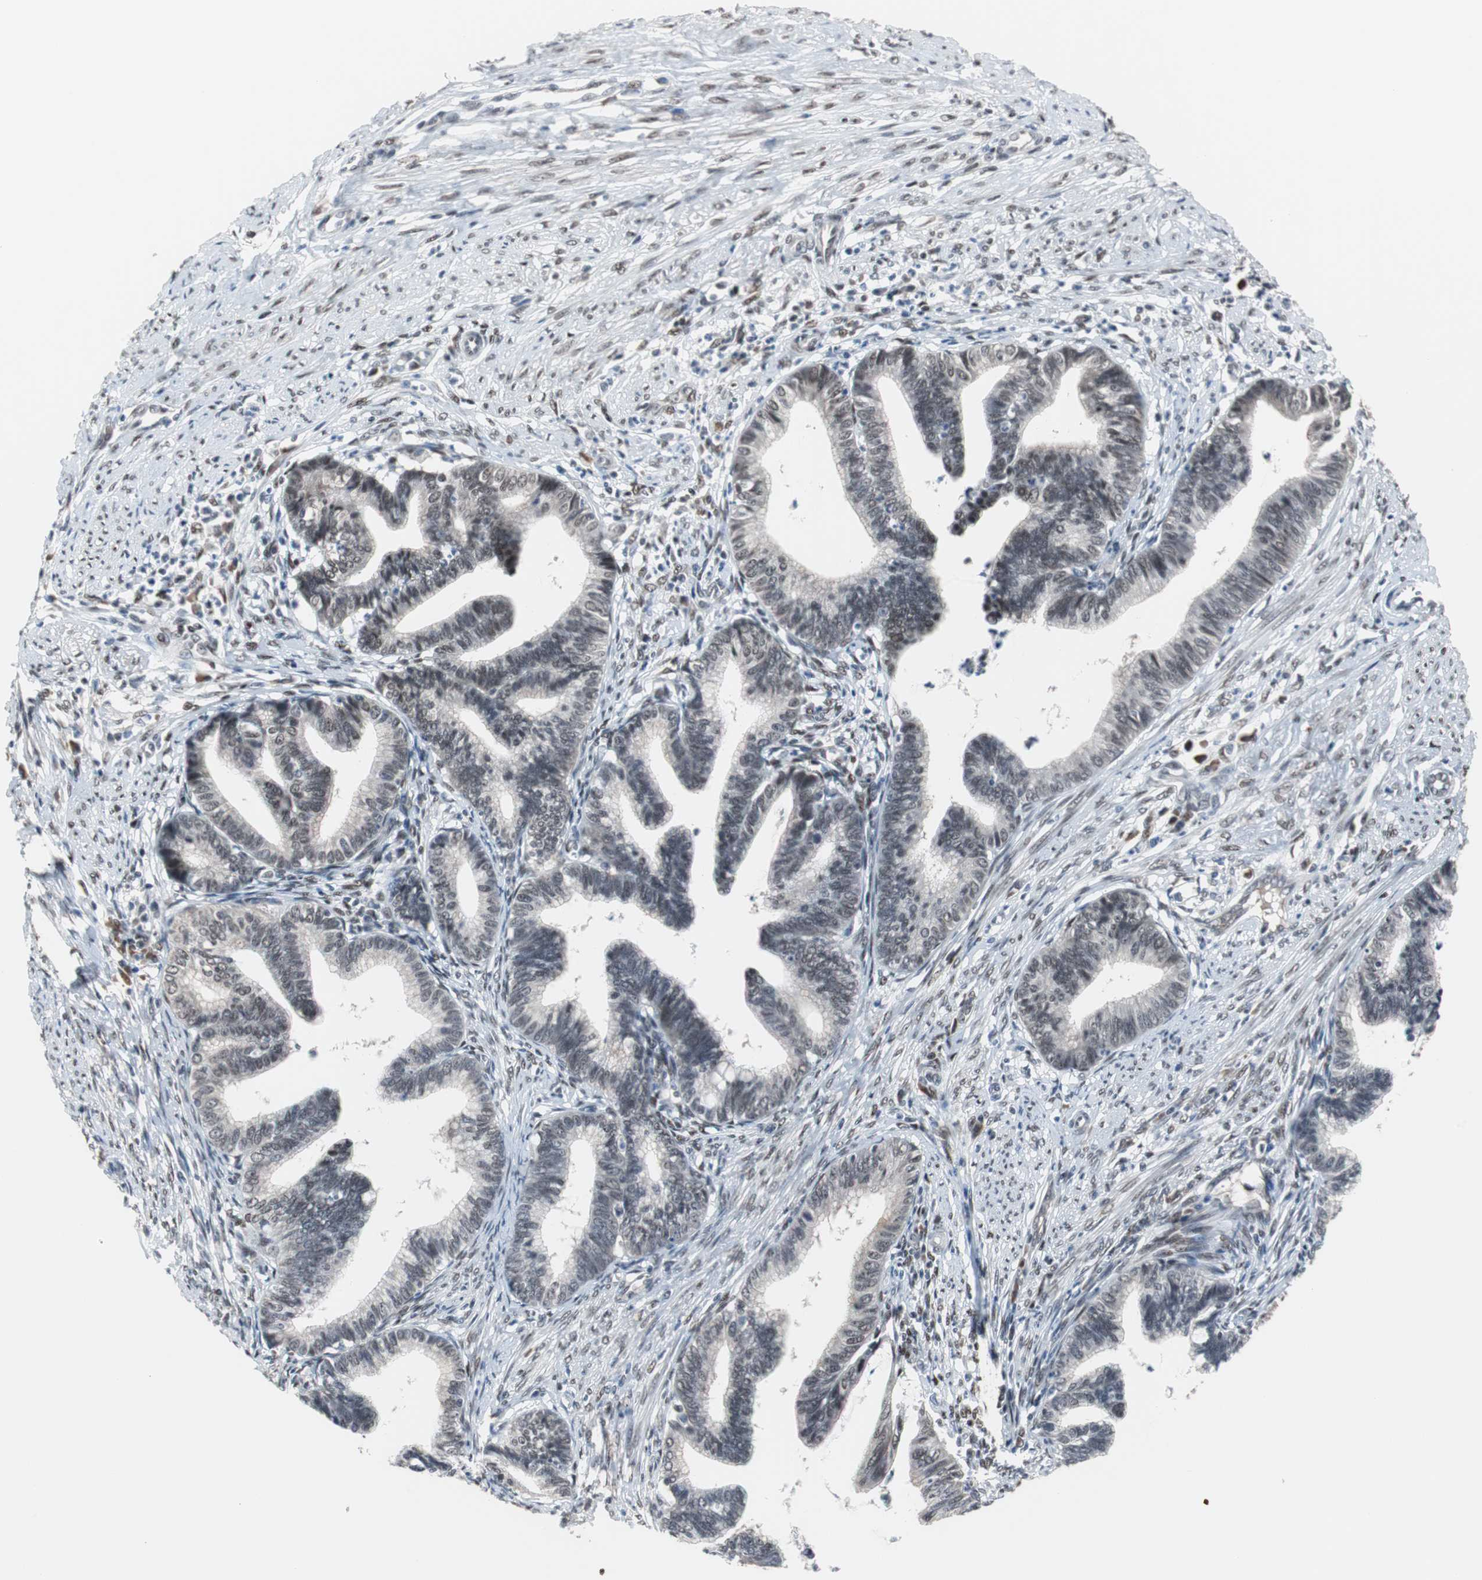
{"staining": {"intensity": "negative", "quantity": "none", "location": "none"}, "tissue": "cervical cancer", "cell_type": "Tumor cells", "image_type": "cancer", "snomed": [{"axis": "morphology", "description": "Adenocarcinoma, NOS"}, {"axis": "topography", "description": "Cervix"}], "caption": "Tumor cells show no significant protein positivity in cervical cancer (adenocarcinoma).", "gene": "ZHX2", "patient": {"sex": "female", "age": 36}}